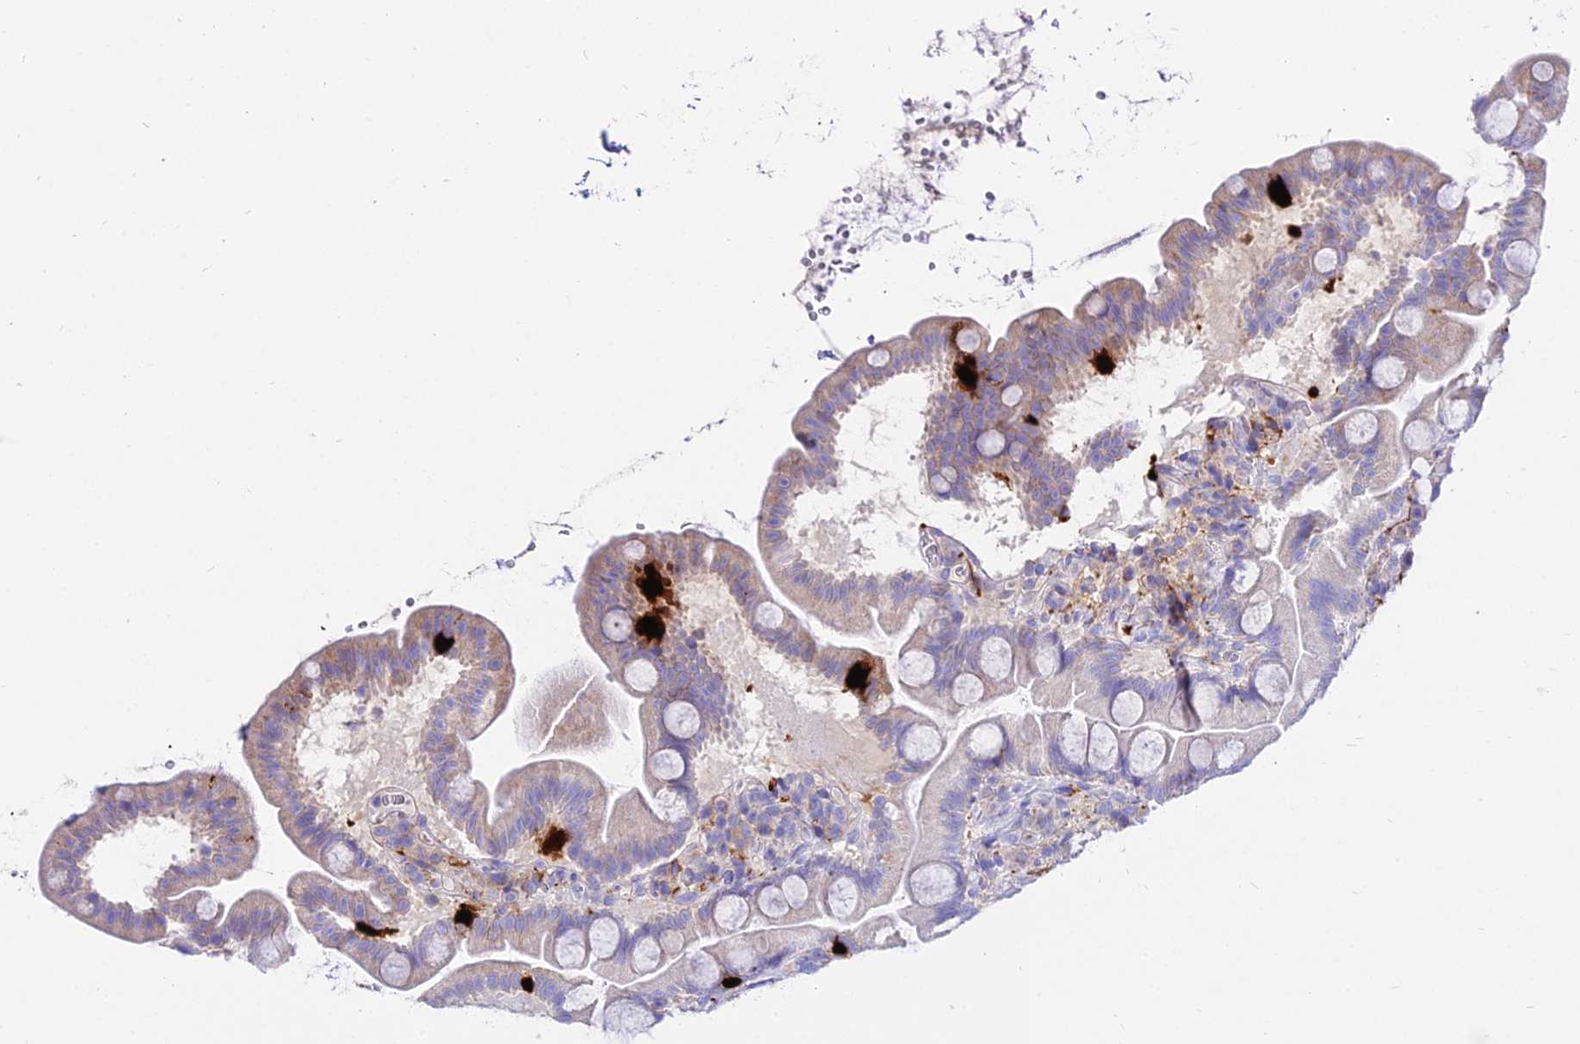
{"staining": {"intensity": "moderate", "quantity": "25%-75%", "location": "cytoplasmic/membranous"}, "tissue": "small intestine", "cell_type": "Glandular cells", "image_type": "normal", "snomed": [{"axis": "morphology", "description": "Normal tissue, NOS"}, {"axis": "topography", "description": "Small intestine"}], "caption": "IHC staining of unremarkable small intestine, which shows medium levels of moderate cytoplasmic/membranous staining in about 25%-75% of glandular cells indicating moderate cytoplasmic/membranous protein expression. The staining was performed using DAB (brown) for protein detection and nuclei were counterstained in hematoxylin (blue).", "gene": "TUBA1A", "patient": {"sex": "female", "age": 68}}